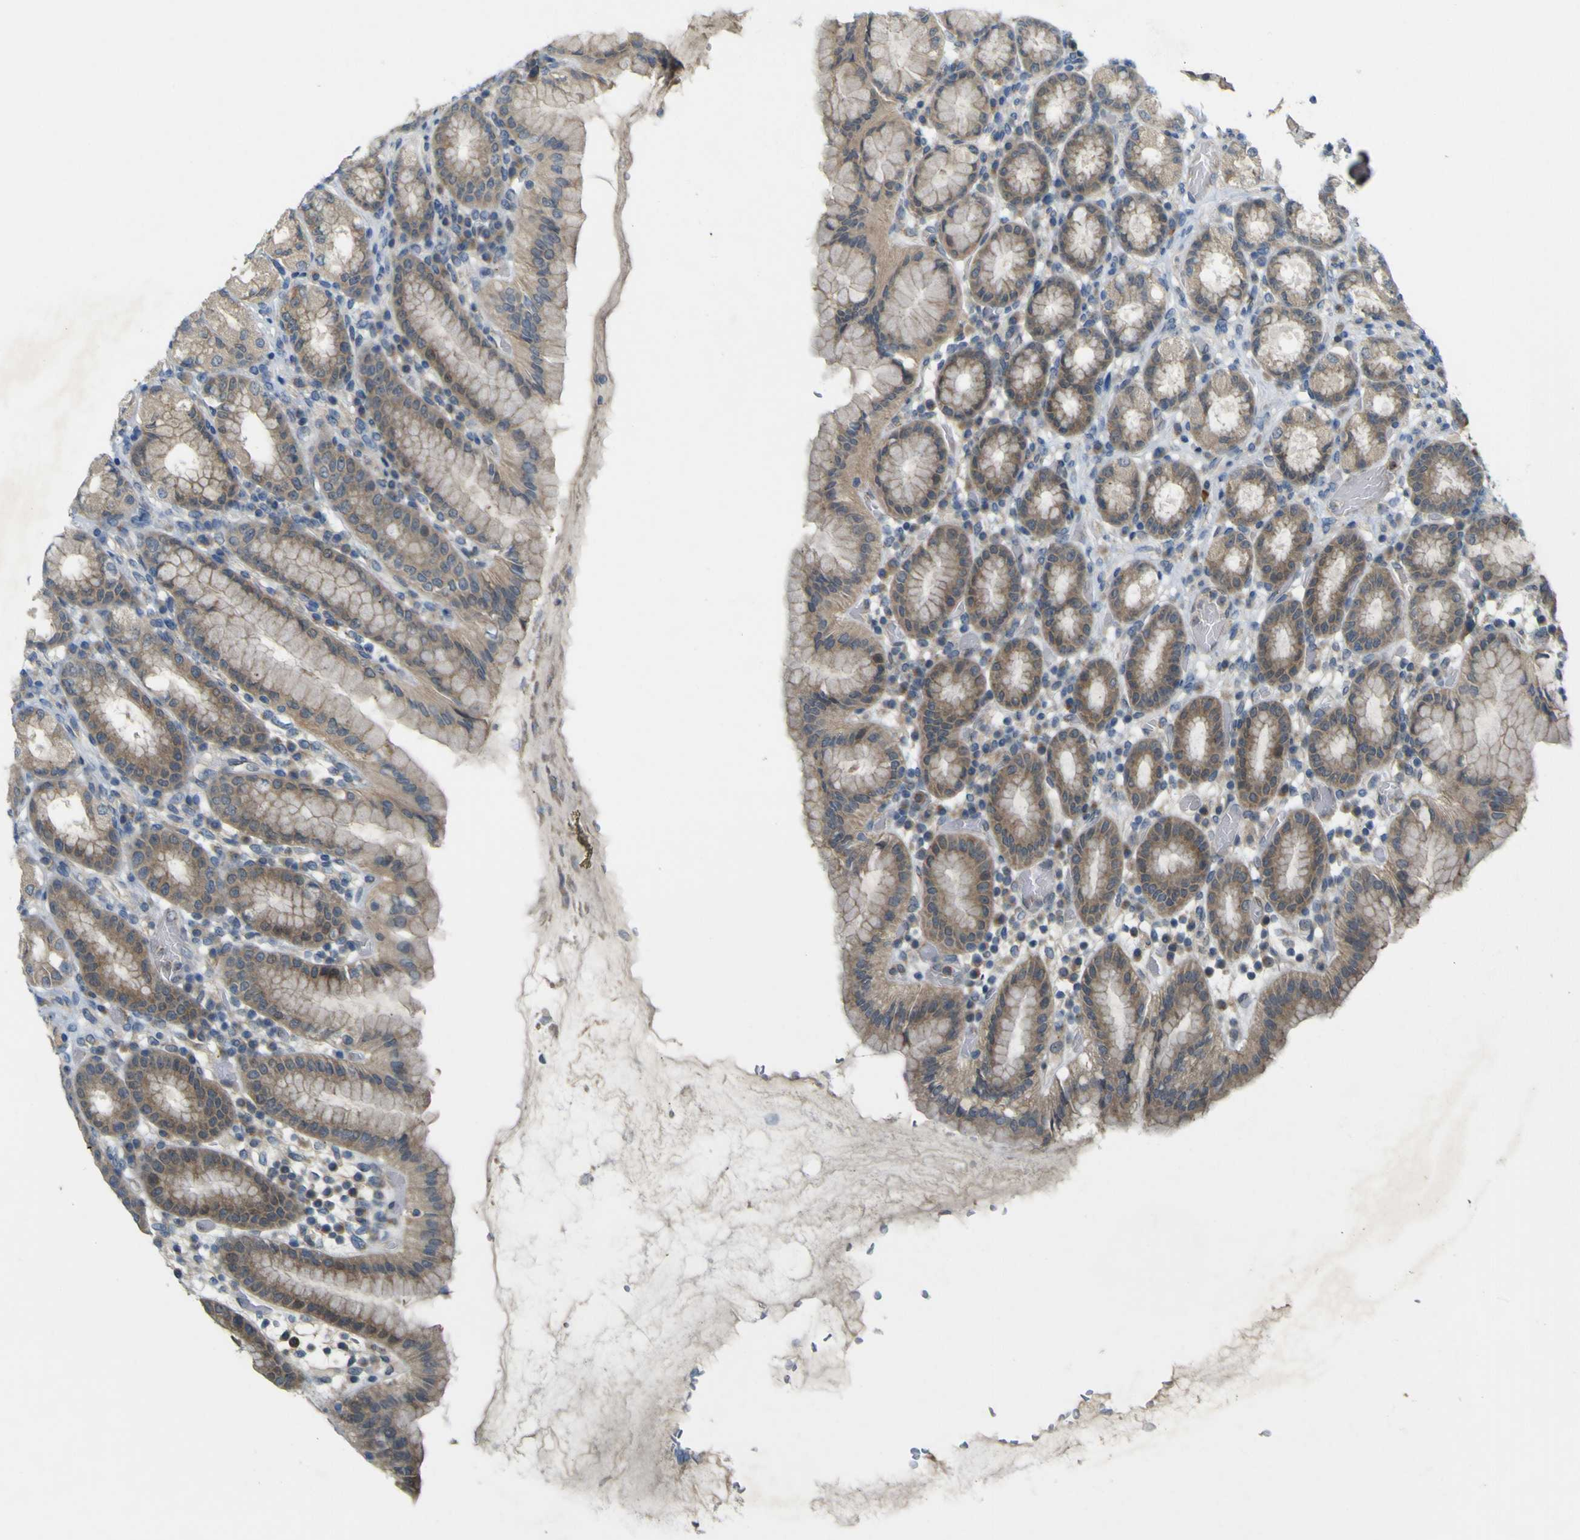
{"staining": {"intensity": "weak", "quantity": ">75%", "location": "cytoplasmic/membranous"}, "tissue": "stomach", "cell_type": "Glandular cells", "image_type": "normal", "snomed": [{"axis": "morphology", "description": "Normal tissue, NOS"}, {"axis": "topography", "description": "Stomach, upper"}], "caption": "Protein analysis of normal stomach shows weak cytoplasmic/membranous expression in approximately >75% of glandular cells.", "gene": "IGF2R", "patient": {"sex": "male", "age": 68}}